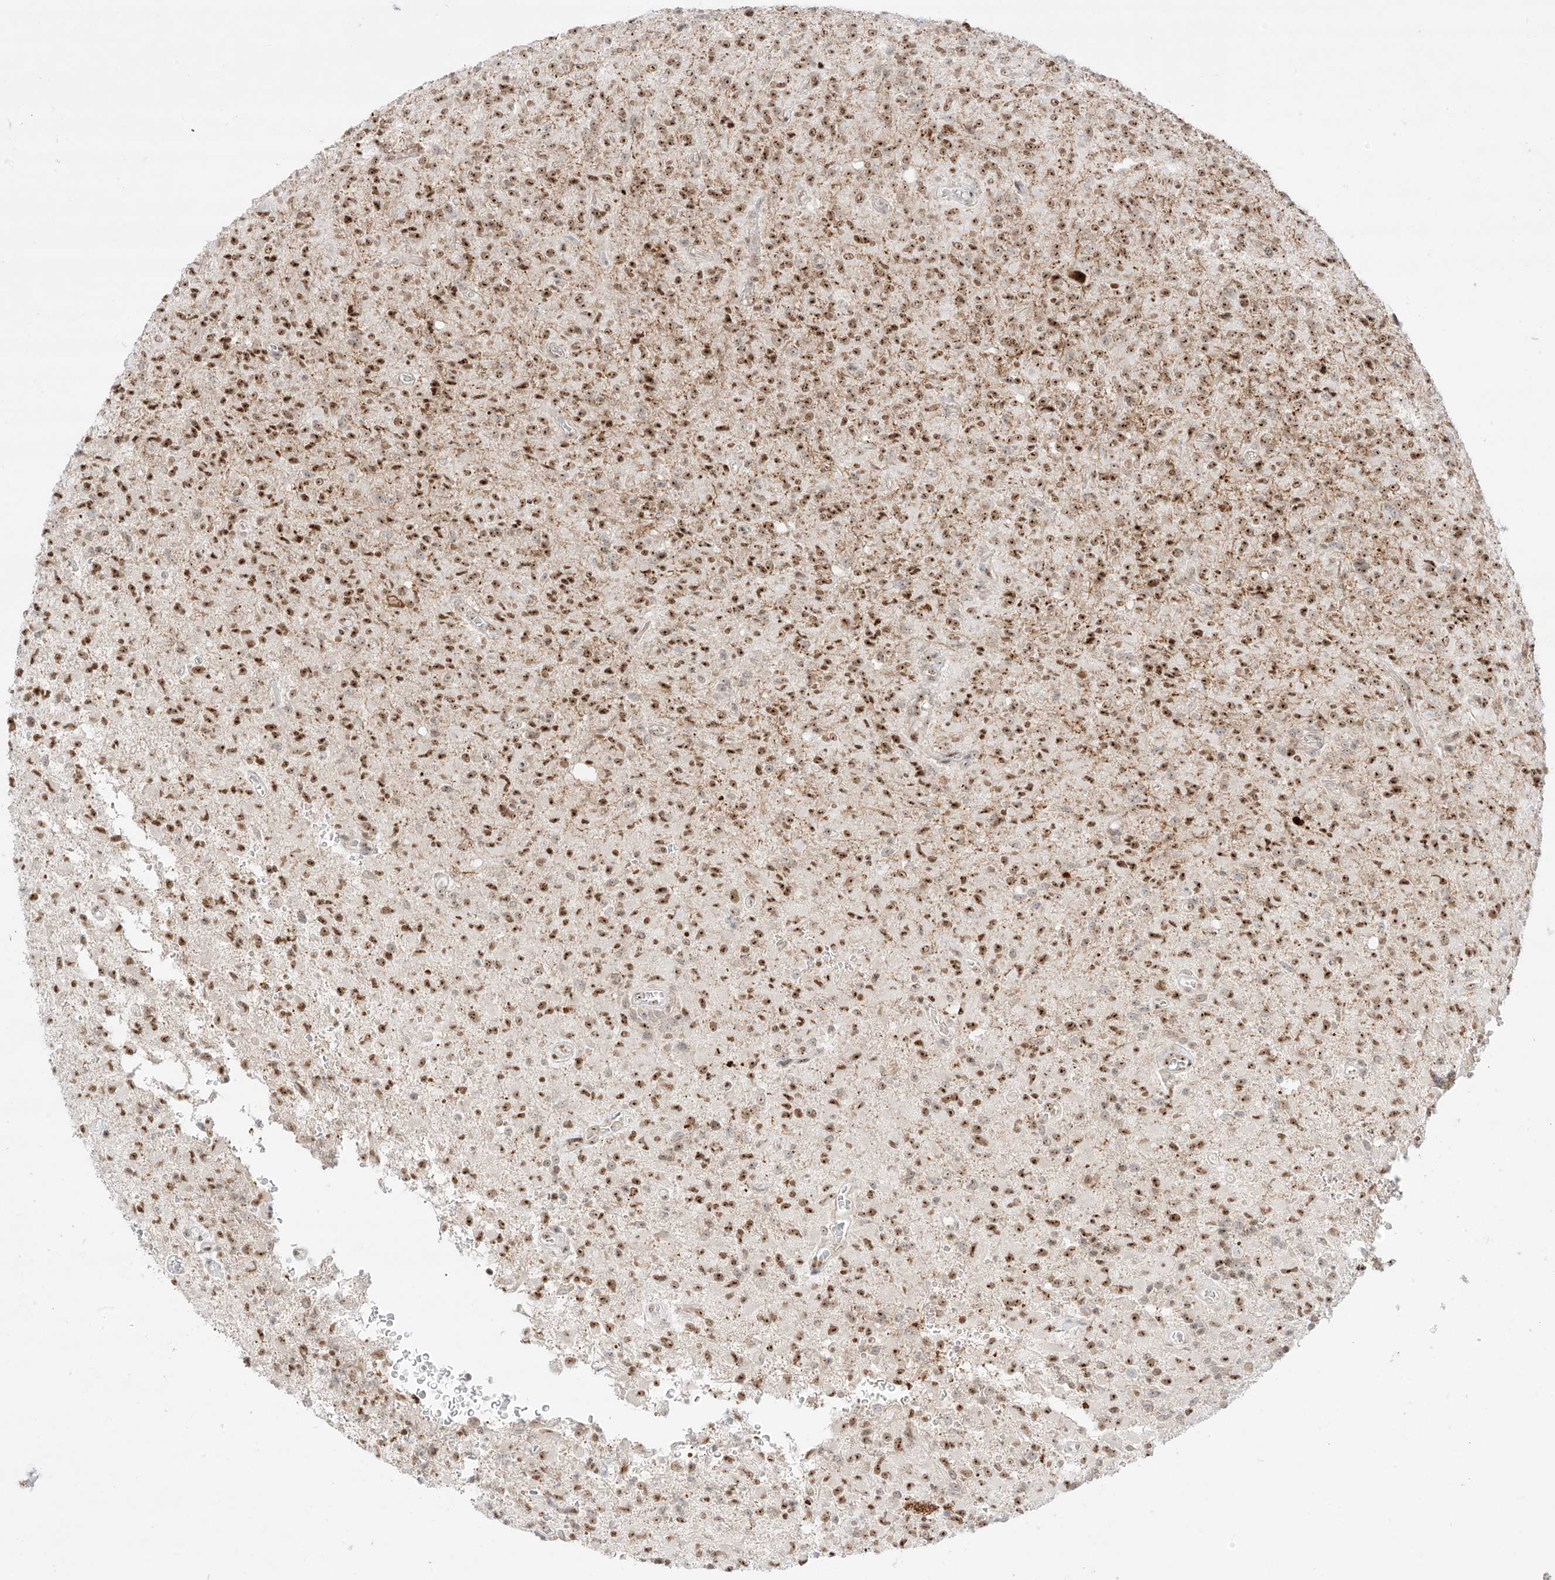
{"staining": {"intensity": "moderate", "quantity": ">75%", "location": "nuclear"}, "tissue": "glioma", "cell_type": "Tumor cells", "image_type": "cancer", "snomed": [{"axis": "morphology", "description": "Glioma, malignant, High grade"}, {"axis": "topography", "description": "Brain"}], "caption": "Immunohistochemical staining of malignant high-grade glioma reveals medium levels of moderate nuclear expression in about >75% of tumor cells.", "gene": "ZNF512", "patient": {"sex": "female", "age": 57}}